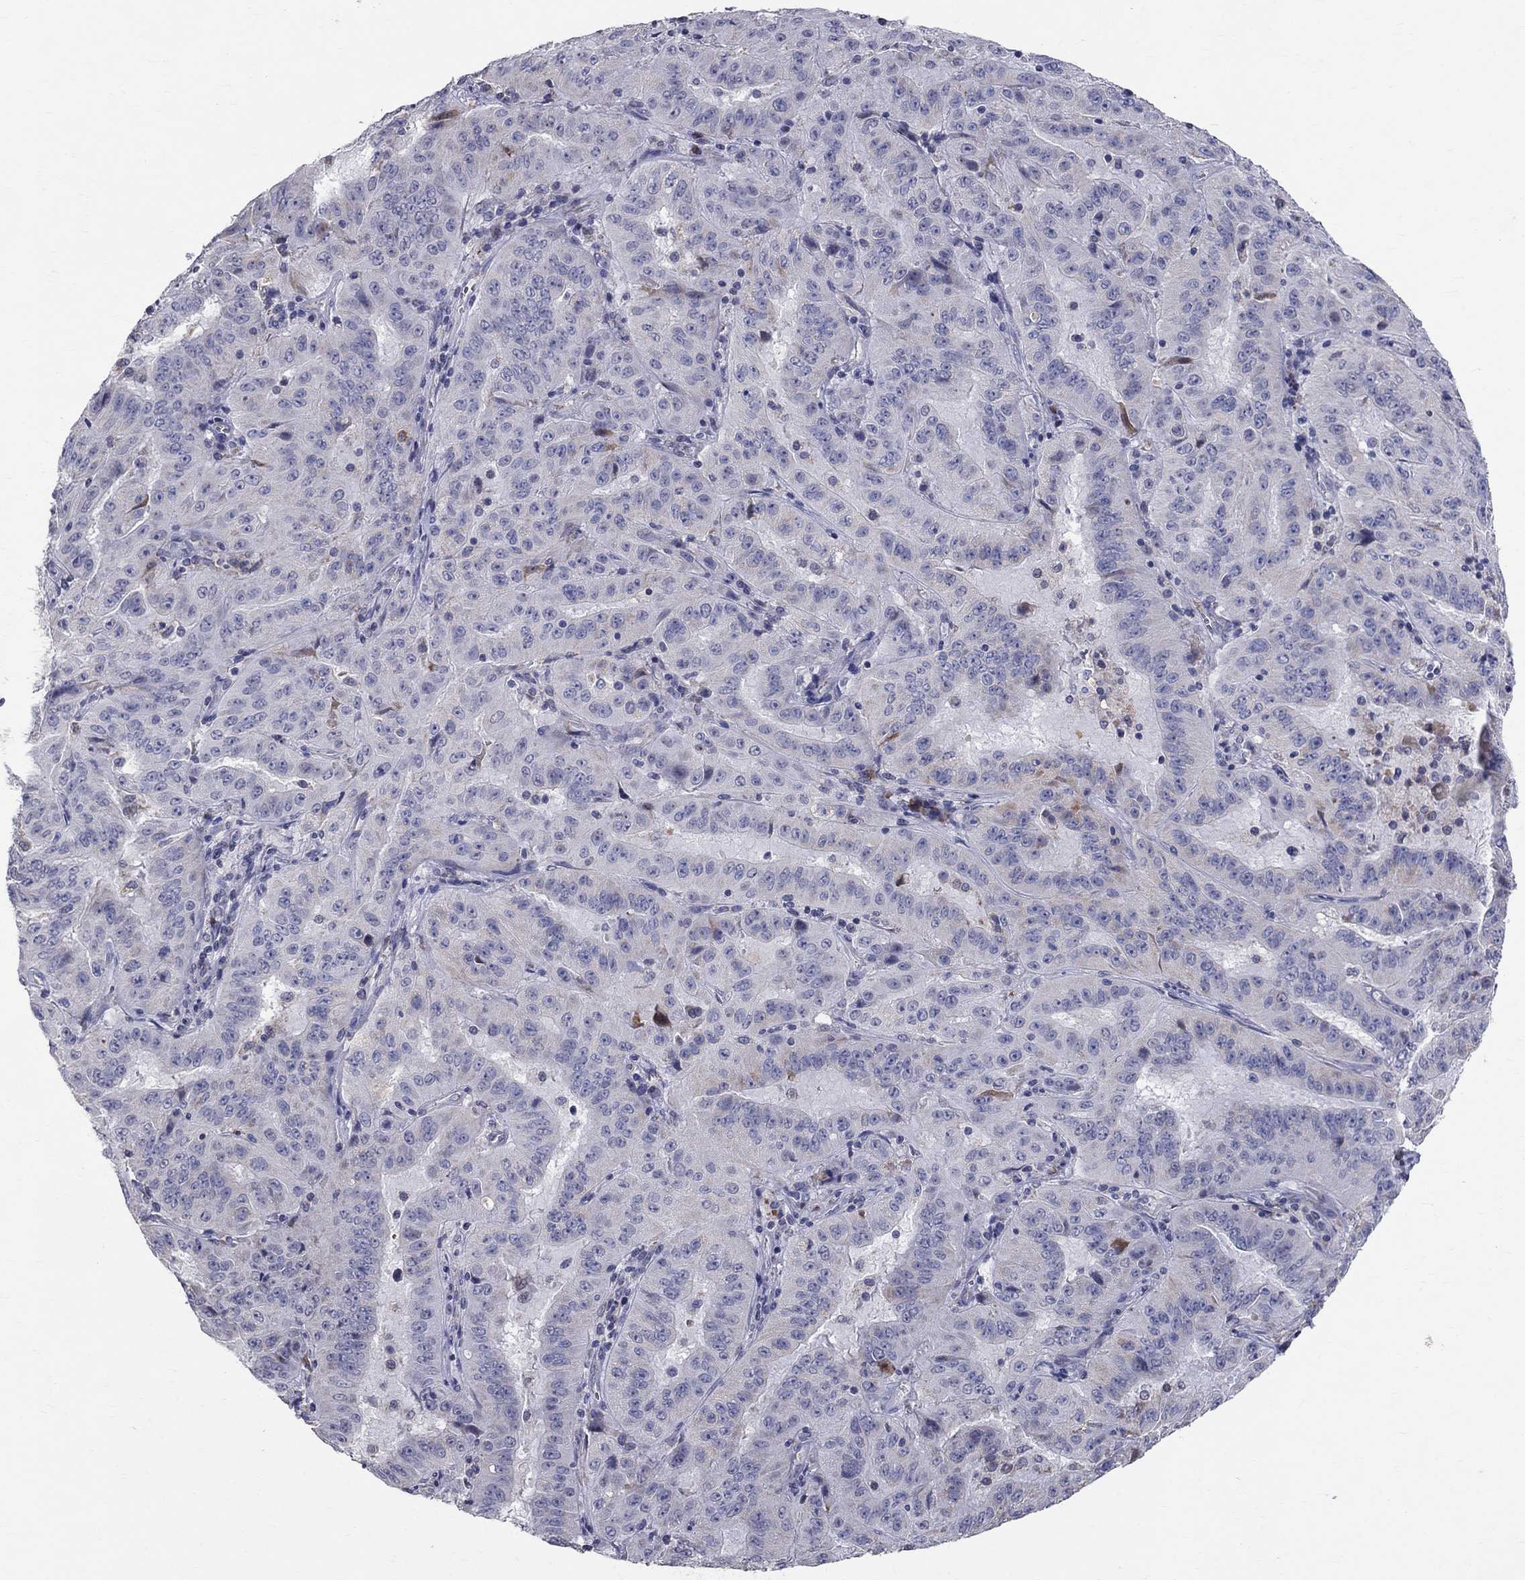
{"staining": {"intensity": "negative", "quantity": "none", "location": "none"}, "tissue": "pancreatic cancer", "cell_type": "Tumor cells", "image_type": "cancer", "snomed": [{"axis": "morphology", "description": "Adenocarcinoma, NOS"}, {"axis": "topography", "description": "Pancreas"}], "caption": "DAB (3,3'-diaminobenzidine) immunohistochemical staining of pancreatic cancer (adenocarcinoma) displays no significant staining in tumor cells.", "gene": "SLC4A10", "patient": {"sex": "male", "age": 63}}